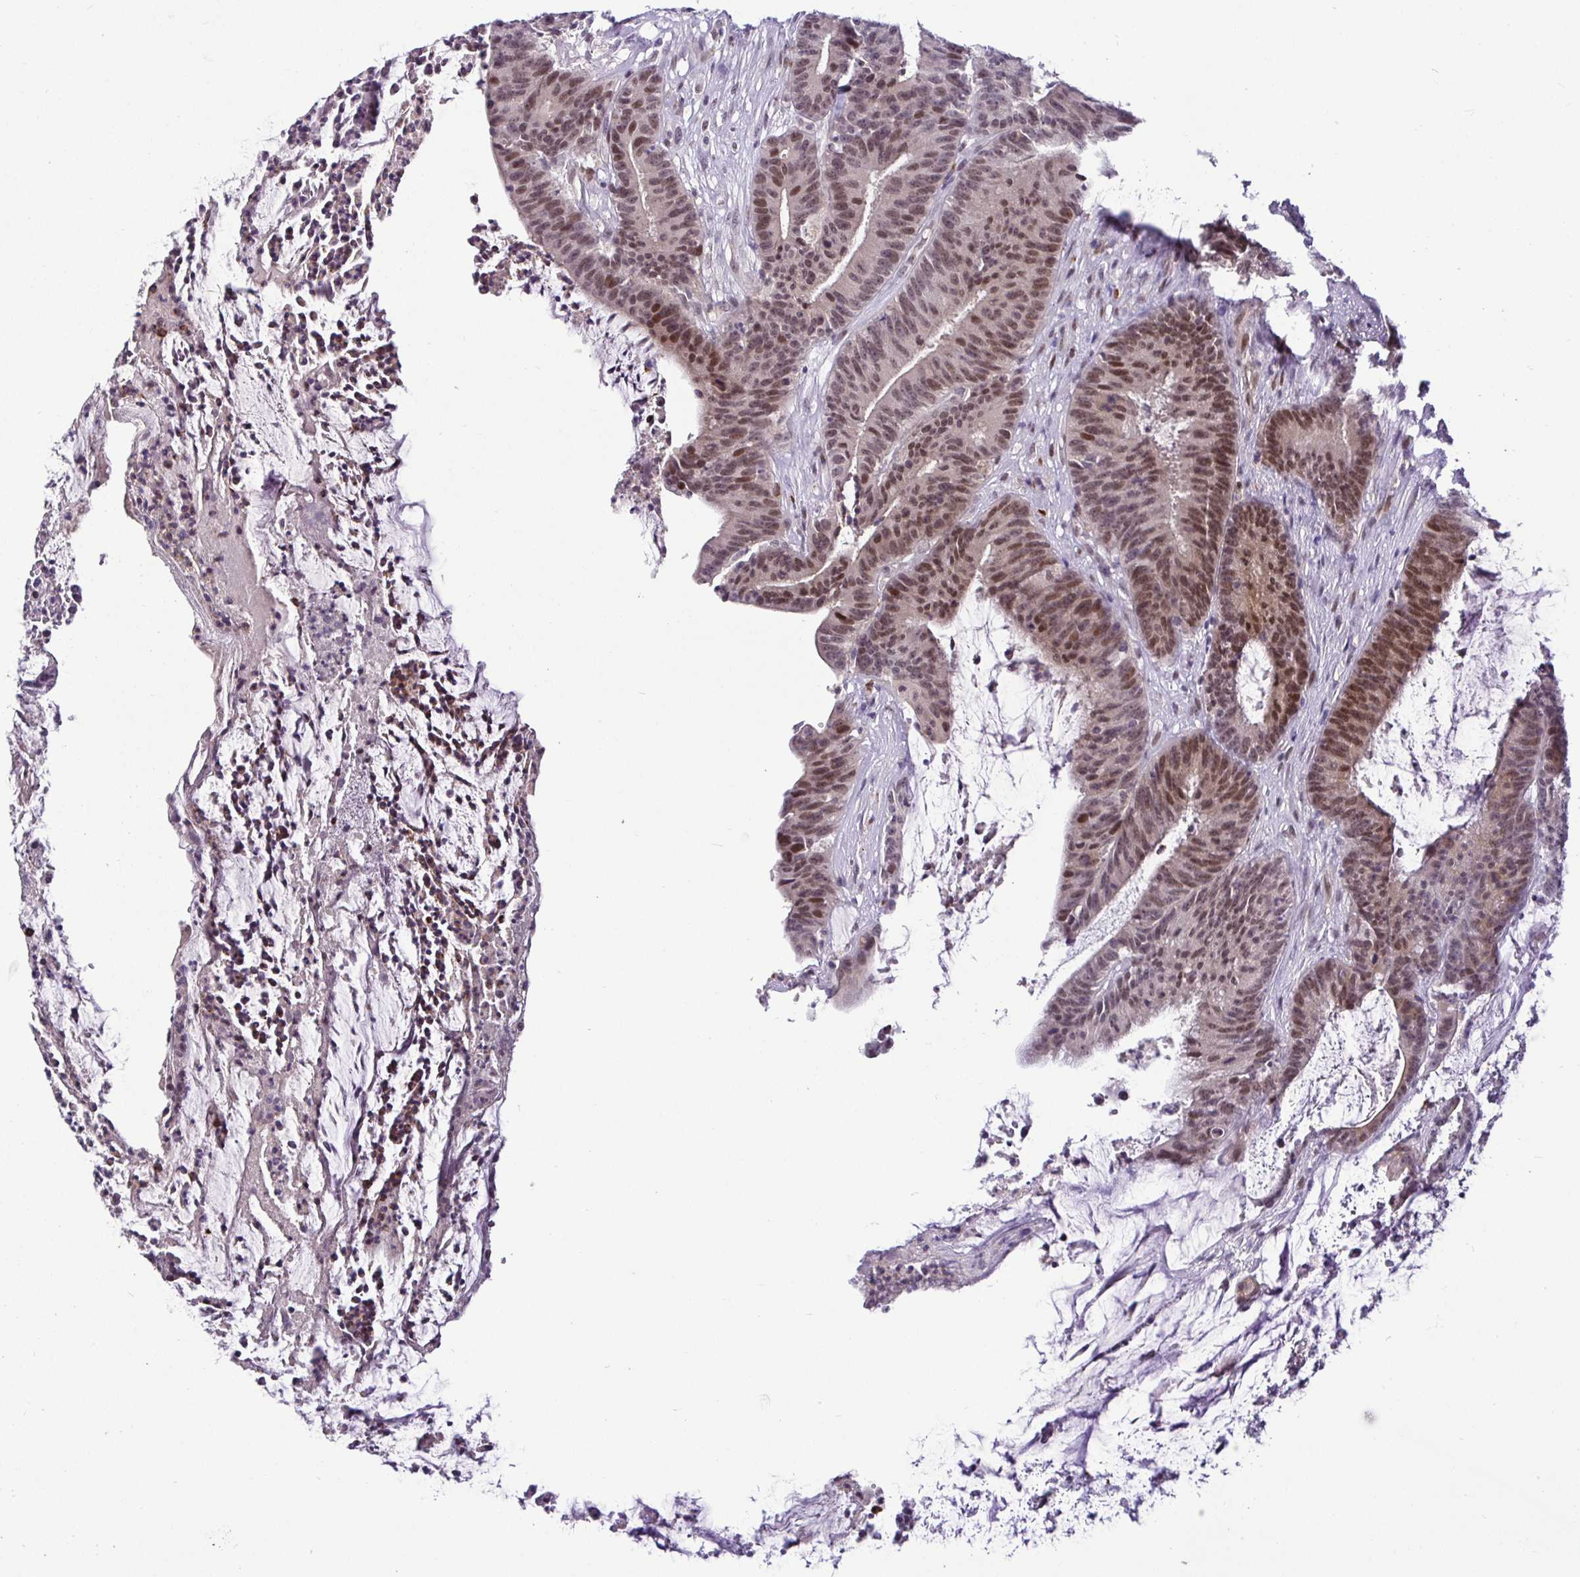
{"staining": {"intensity": "moderate", "quantity": ">75%", "location": "nuclear"}, "tissue": "colorectal cancer", "cell_type": "Tumor cells", "image_type": "cancer", "snomed": [{"axis": "morphology", "description": "Adenocarcinoma, NOS"}, {"axis": "topography", "description": "Colon"}], "caption": "A photomicrograph of human colorectal cancer (adenocarcinoma) stained for a protein displays moderate nuclear brown staining in tumor cells.", "gene": "NUP188", "patient": {"sex": "female", "age": 78}}